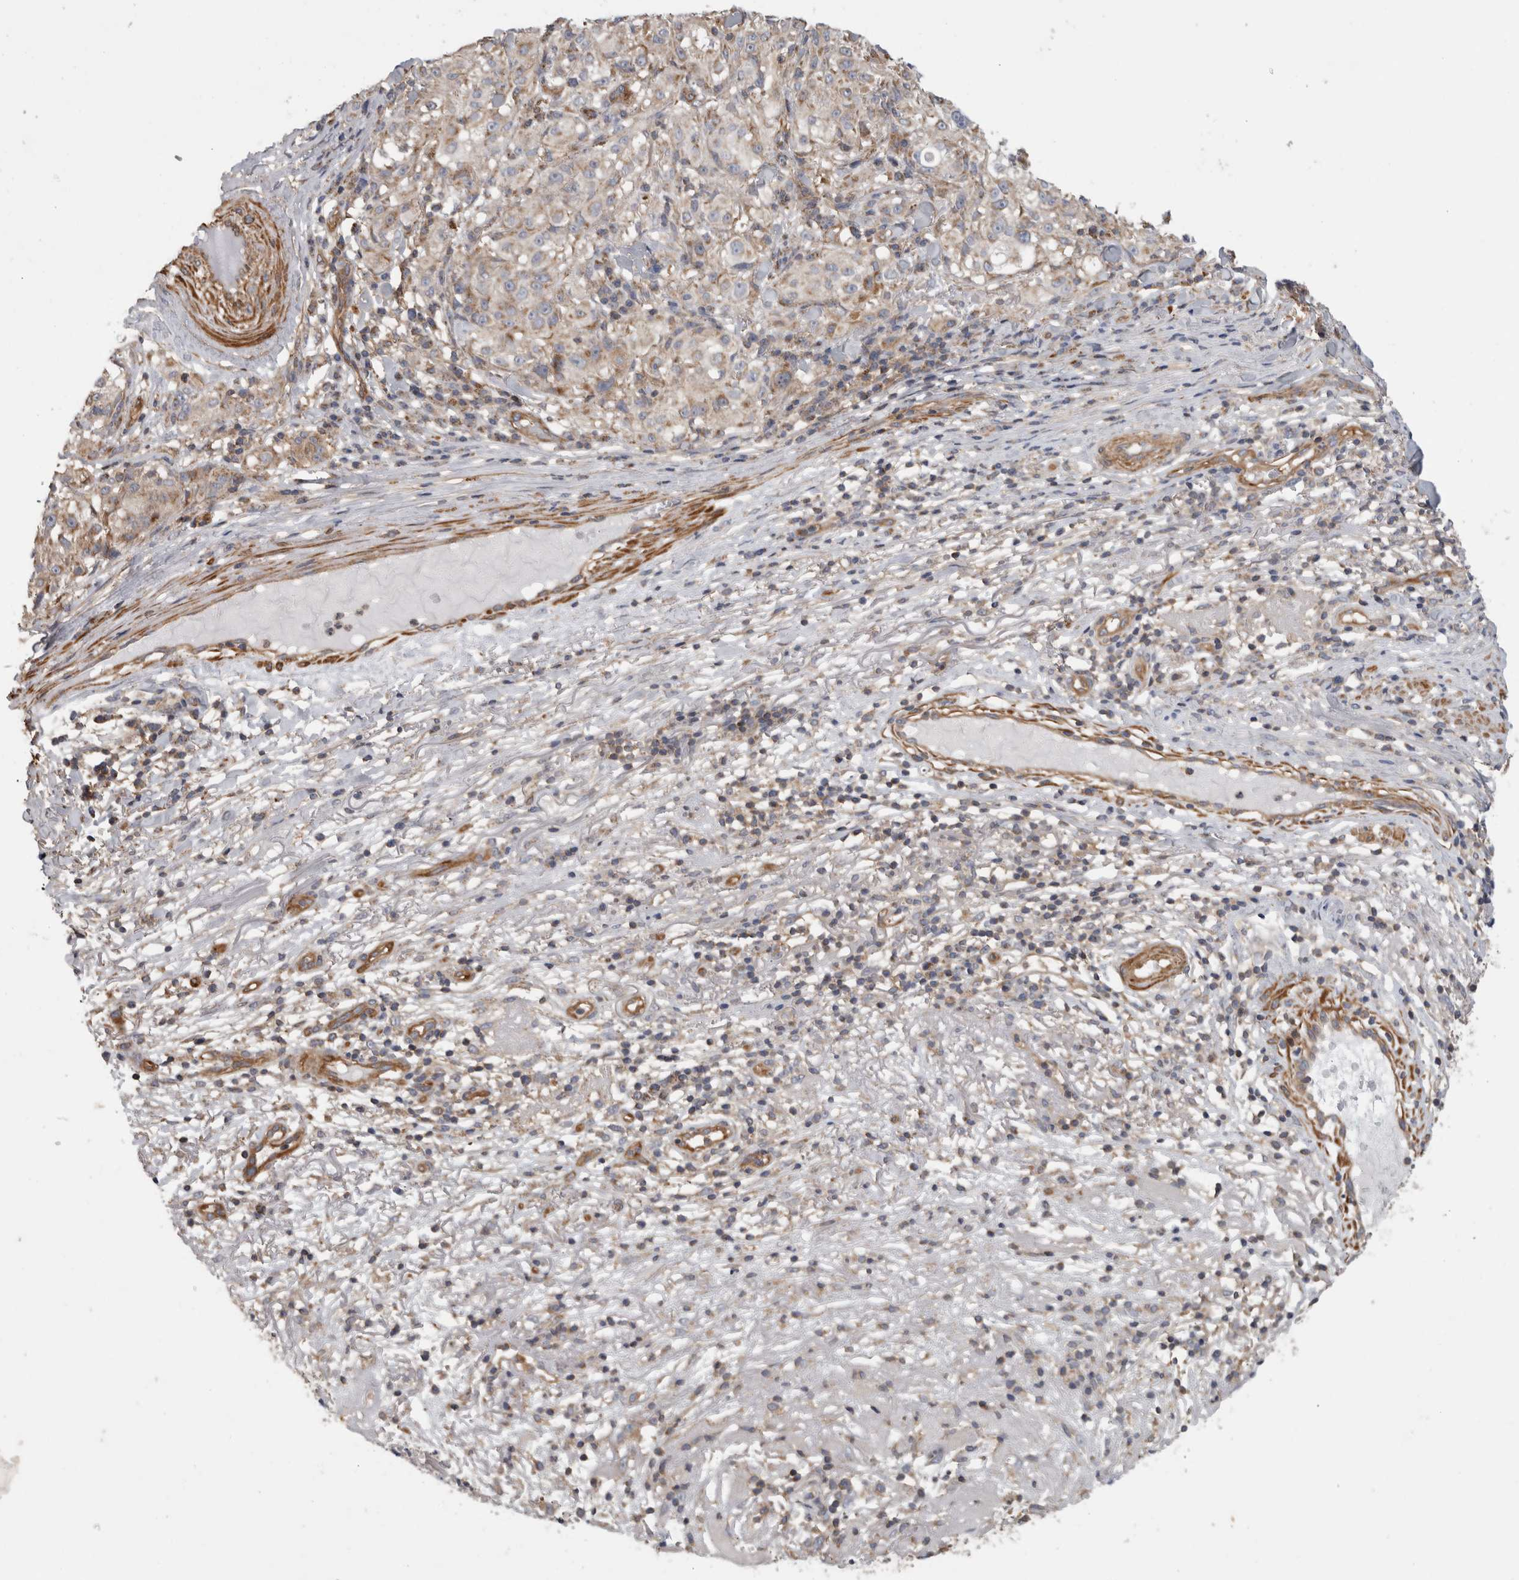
{"staining": {"intensity": "weak", "quantity": ">75%", "location": "cytoplasmic/membranous"}, "tissue": "melanoma", "cell_type": "Tumor cells", "image_type": "cancer", "snomed": [{"axis": "morphology", "description": "Necrosis, NOS"}, {"axis": "morphology", "description": "Malignant melanoma, NOS"}, {"axis": "topography", "description": "Skin"}], "caption": "Immunohistochemistry (IHC) (DAB) staining of melanoma displays weak cytoplasmic/membranous protein positivity in approximately >75% of tumor cells. Using DAB (3,3'-diaminobenzidine) (brown) and hematoxylin (blue) stains, captured at high magnification using brightfield microscopy.", "gene": "SFXN2", "patient": {"sex": "female", "age": 87}}